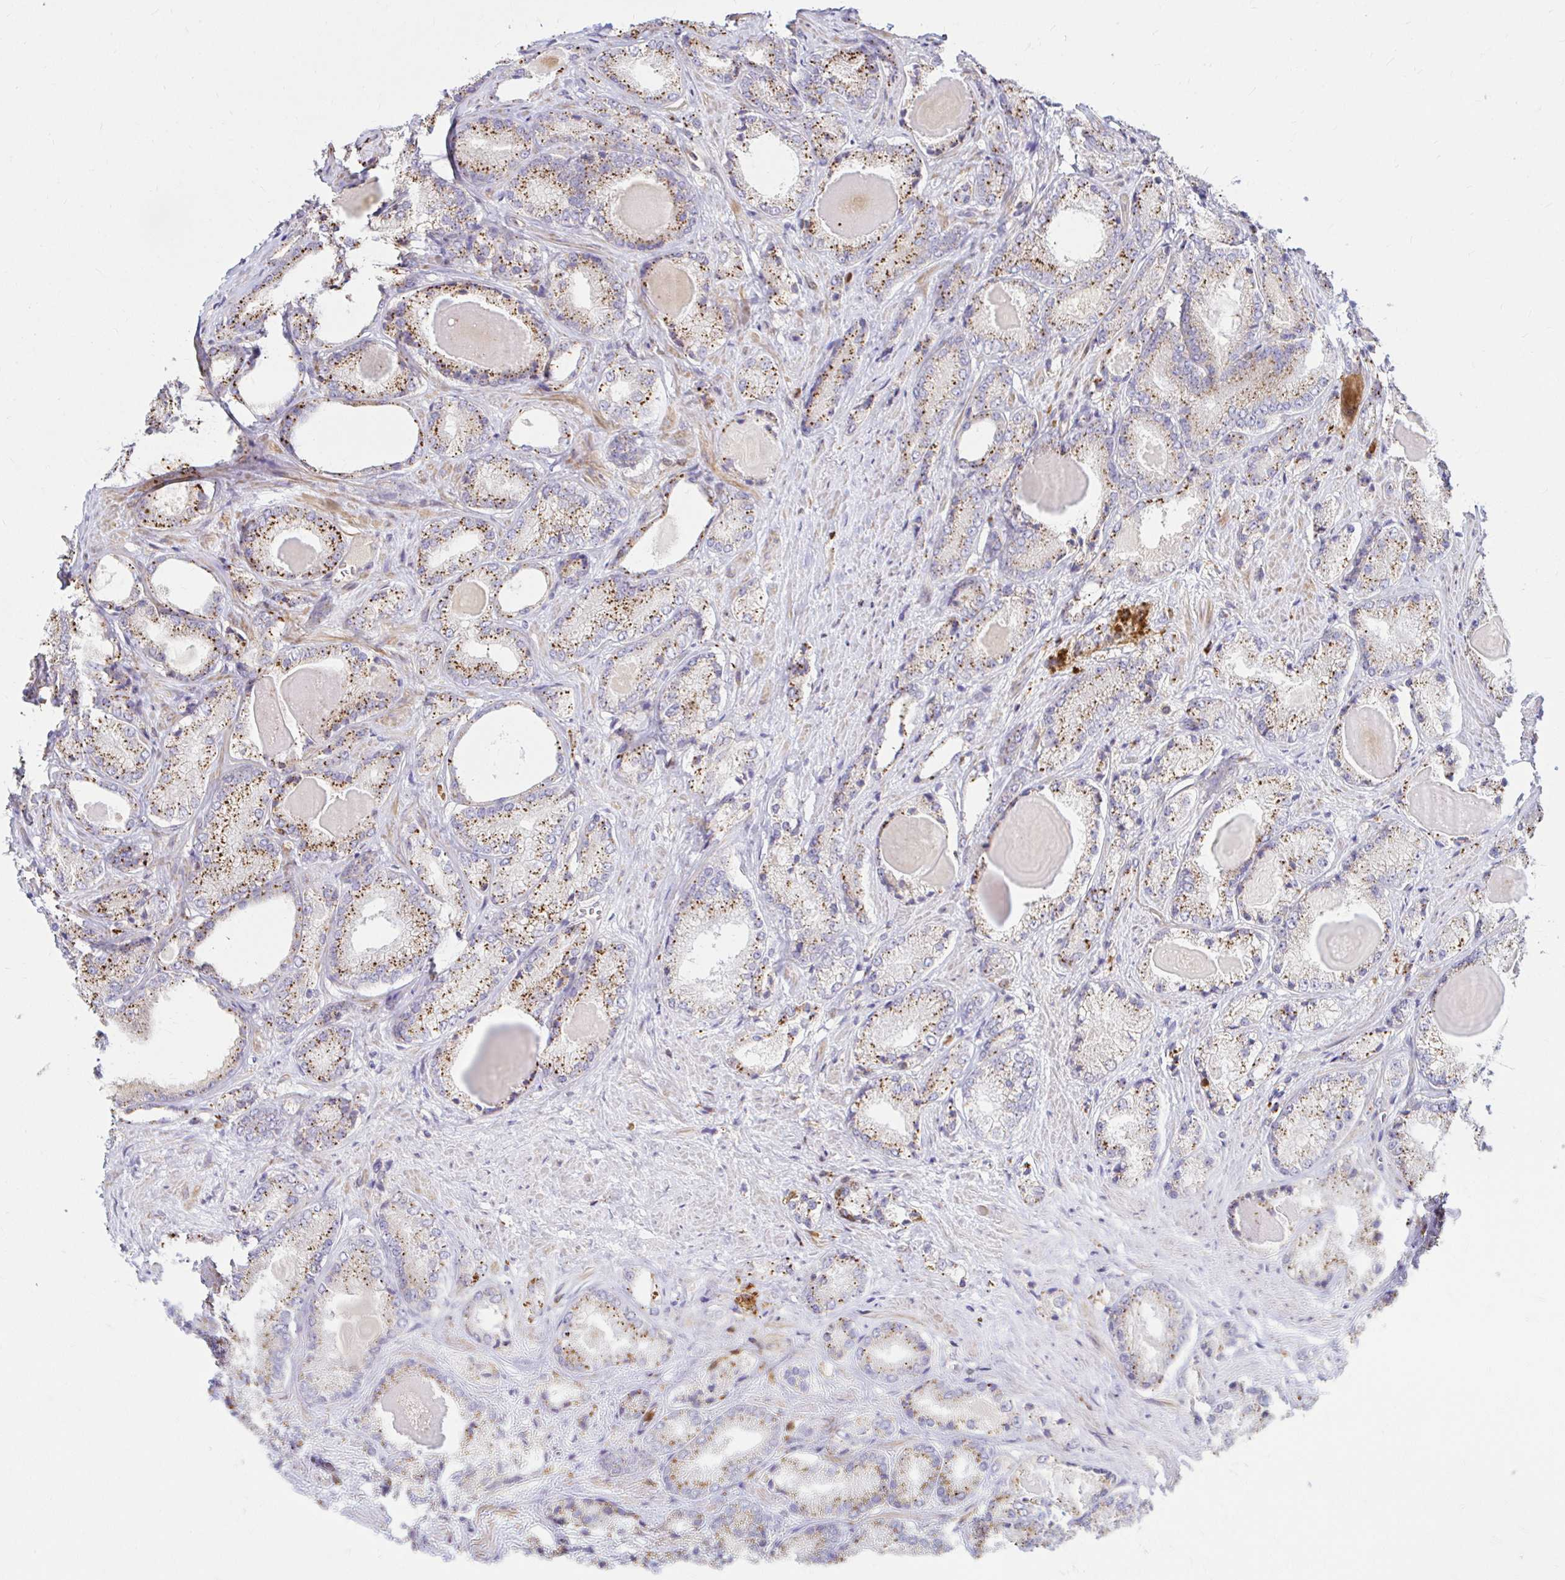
{"staining": {"intensity": "moderate", "quantity": "25%-75%", "location": "cytoplasmic/membranous"}, "tissue": "prostate cancer", "cell_type": "Tumor cells", "image_type": "cancer", "snomed": [{"axis": "morphology", "description": "Adenocarcinoma, NOS"}, {"axis": "morphology", "description": "Adenocarcinoma, Low grade"}, {"axis": "topography", "description": "Prostate"}], "caption": "Moderate cytoplasmic/membranous positivity for a protein is appreciated in about 25%-75% of tumor cells of adenocarcinoma (low-grade) (prostate) using immunohistochemistry.", "gene": "PYCARD", "patient": {"sex": "male", "age": 68}}